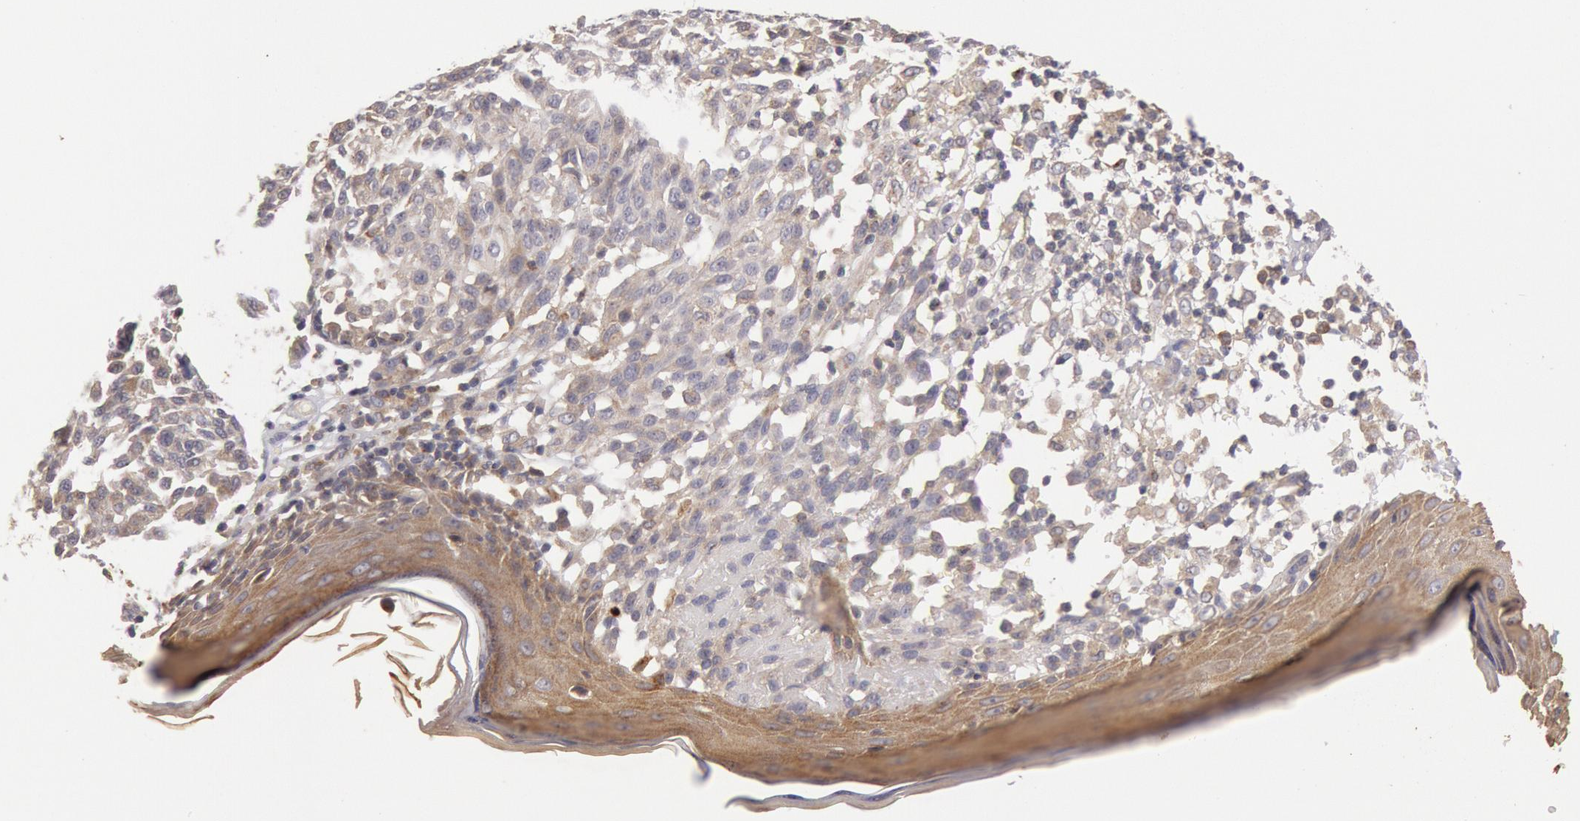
{"staining": {"intensity": "negative", "quantity": "none", "location": "none"}, "tissue": "melanoma", "cell_type": "Tumor cells", "image_type": "cancer", "snomed": [{"axis": "morphology", "description": "Malignant melanoma, NOS"}, {"axis": "topography", "description": "Skin"}], "caption": "Immunohistochemistry histopathology image of neoplastic tissue: human malignant melanoma stained with DAB (3,3'-diaminobenzidine) displays no significant protein positivity in tumor cells.", "gene": "PLA2G6", "patient": {"sex": "female", "age": 49}}